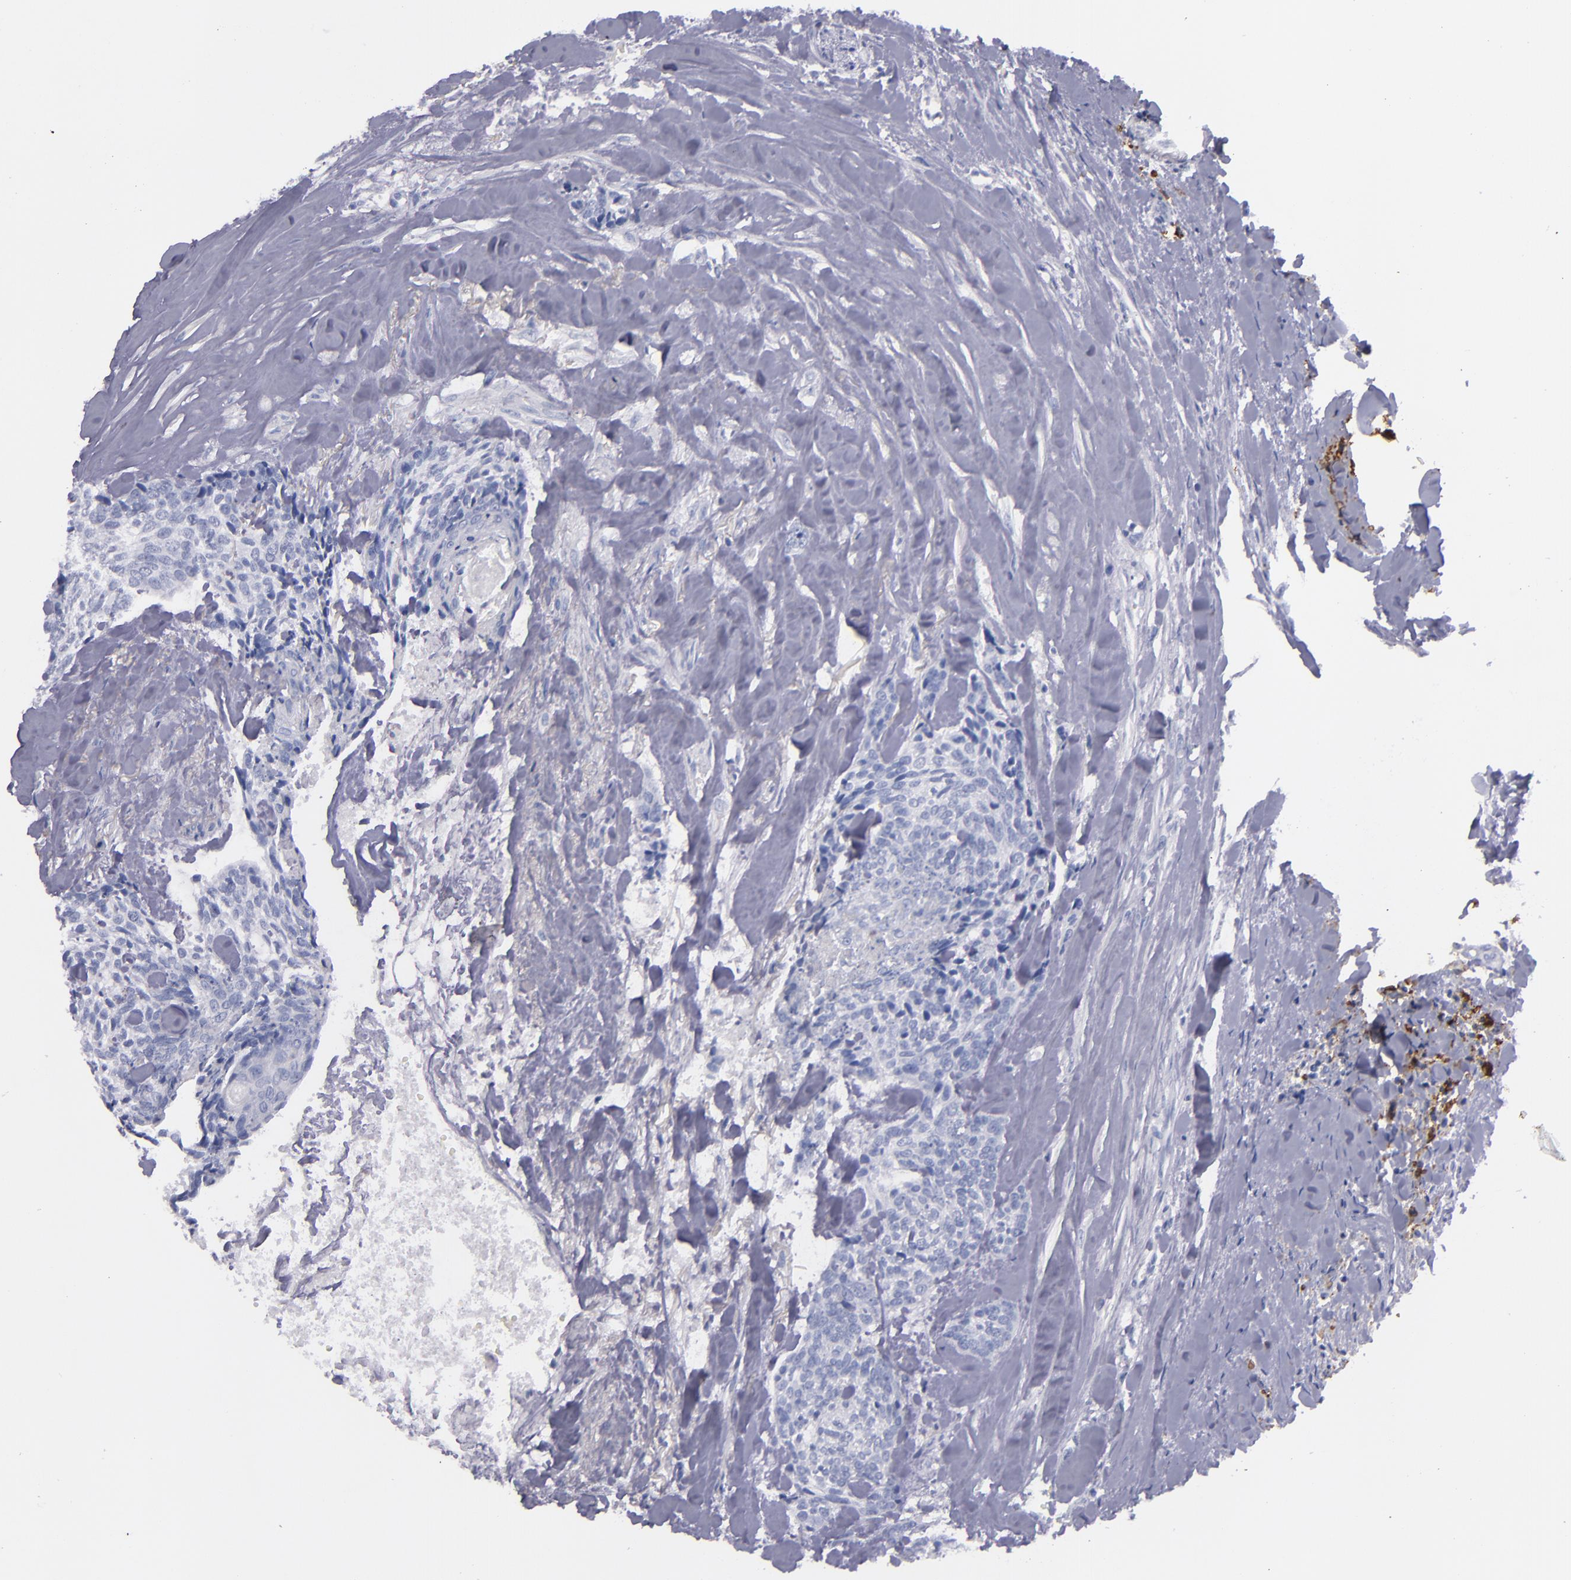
{"staining": {"intensity": "negative", "quantity": "none", "location": "none"}, "tissue": "head and neck cancer", "cell_type": "Tumor cells", "image_type": "cancer", "snomed": [{"axis": "morphology", "description": "Squamous cell carcinoma, NOS"}, {"axis": "topography", "description": "Salivary gland"}, {"axis": "topography", "description": "Head-Neck"}], "caption": "There is no significant positivity in tumor cells of head and neck cancer. (Stains: DAB immunohistochemistry with hematoxylin counter stain, Microscopy: brightfield microscopy at high magnification).", "gene": "CD38", "patient": {"sex": "male", "age": 70}}